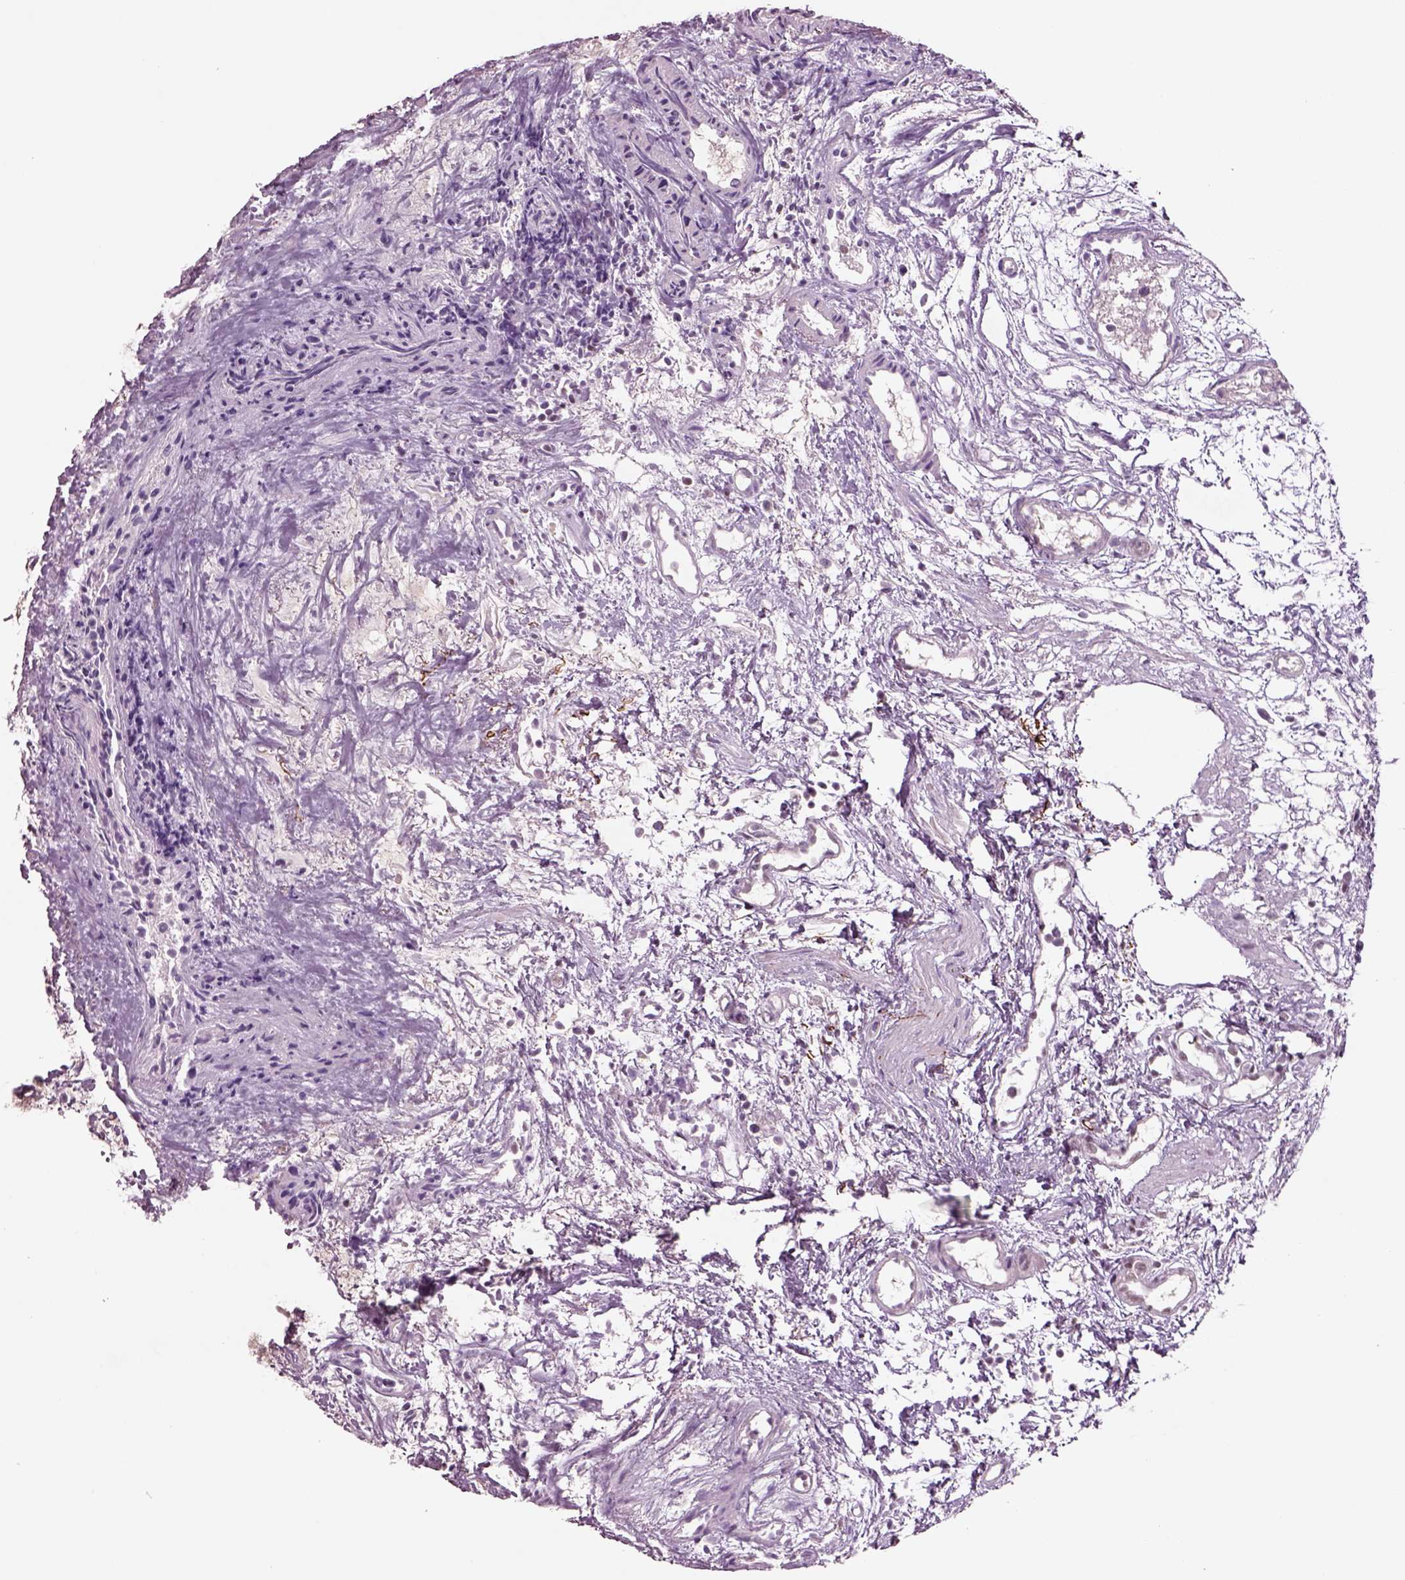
{"staining": {"intensity": "negative", "quantity": "none", "location": "none"}, "tissue": "urothelial cancer", "cell_type": "Tumor cells", "image_type": "cancer", "snomed": [{"axis": "morphology", "description": "Urothelial carcinoma, Low grade"}, {"axis": "topography", "description": "Urinary bladder"}], "caption": "Immunohistochemical staining of human urothelial cancer demonstrates no significant expression in tumor cells.", "gene": "SEPHS1", "patient": {"sex": "male", "age": 70}}